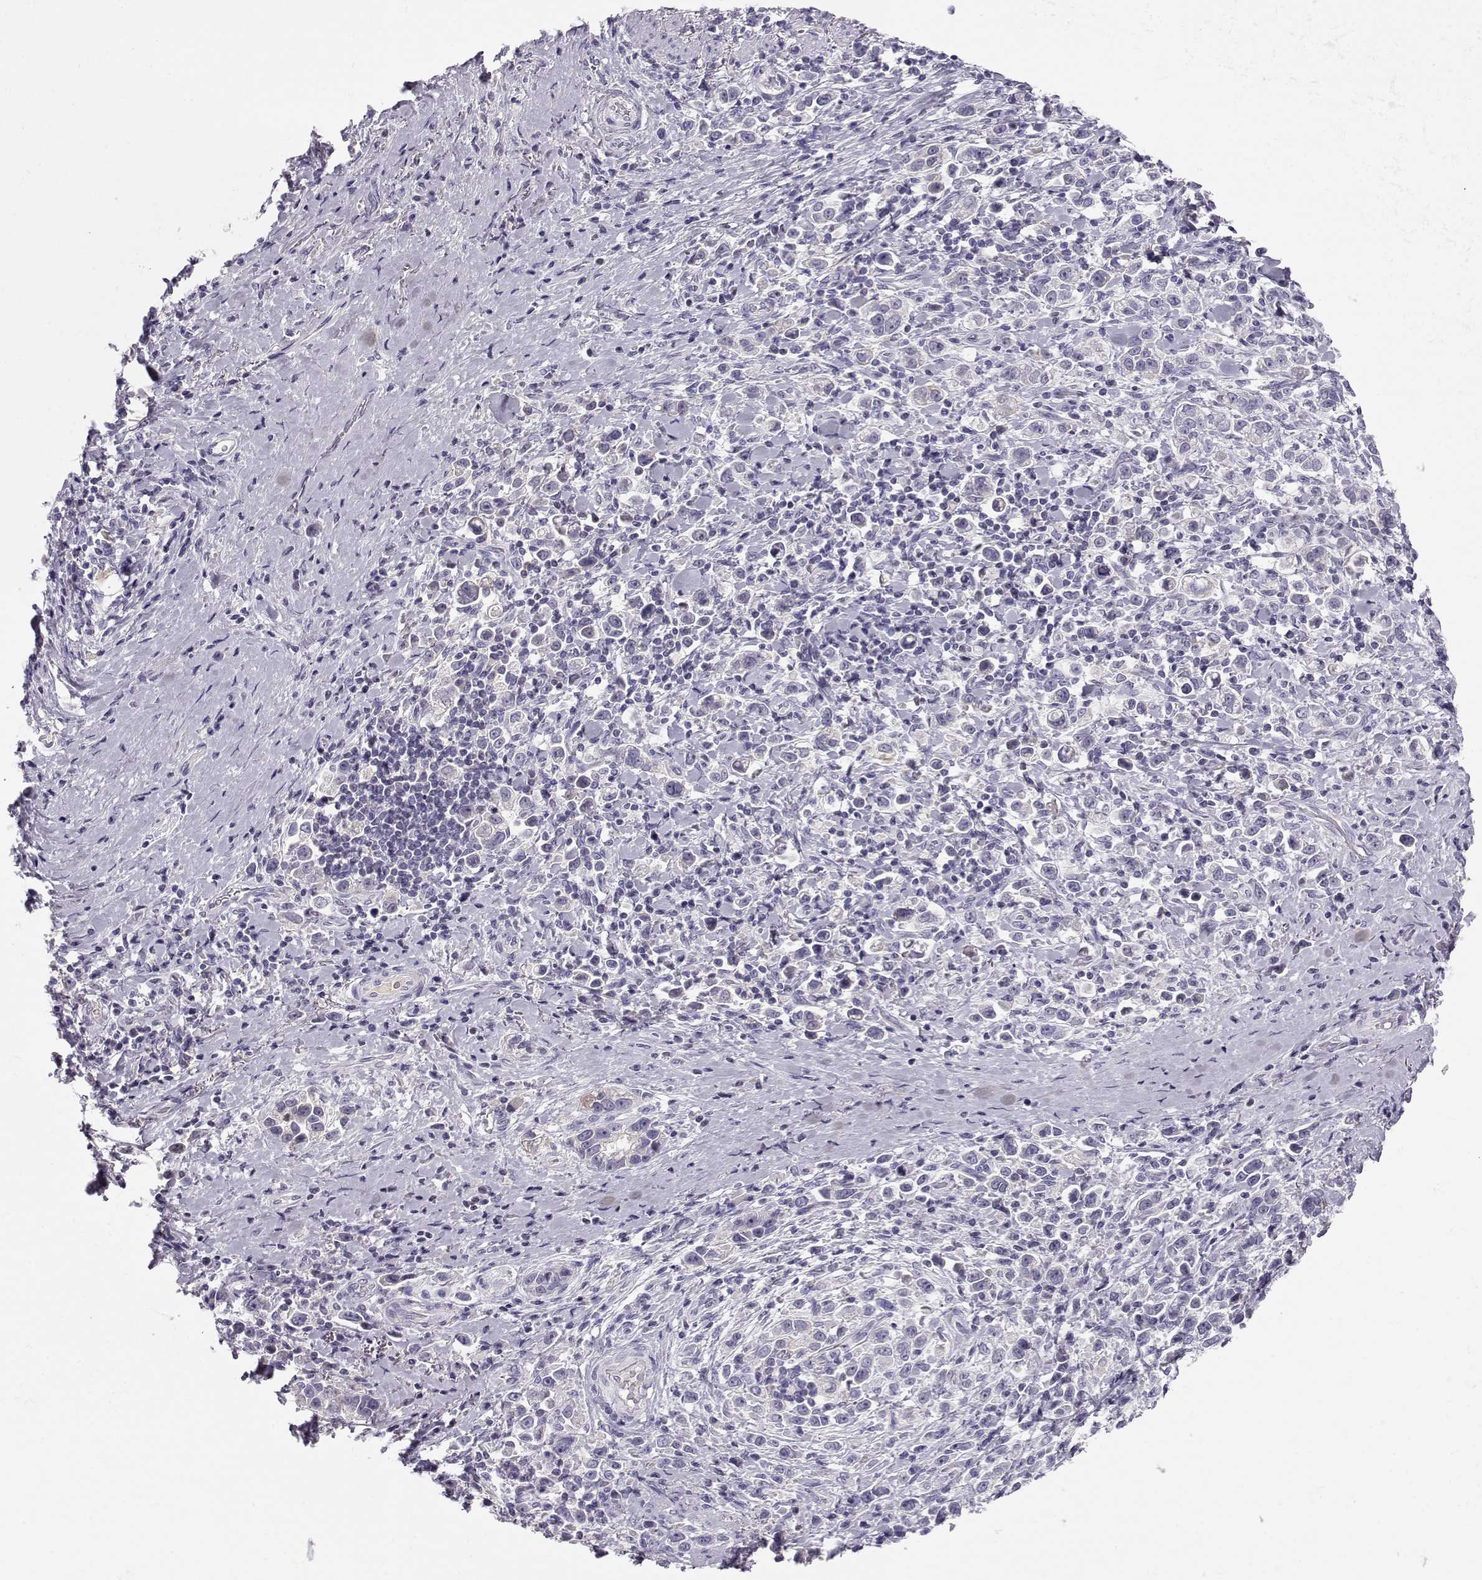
{"staining": {"intensity": "weak", "quantity": "<25%", "location": "cytoplasmic/membranous"}, "tissue": "stomach cancer", "cell_type": "Tumor cells", "image_type": "cancer", "snomed": [{"axis": "morphology", "description": "Adenocarcinoma, NOS"}, {"axis": "topography", "description": "Stomach"}], "caption": "The histopathology image displays no staining of tumor cells in stomach cancer (adenocarcinoma).", "gene": "GPR26", "patient": {"sex": "male", "age": 93}}